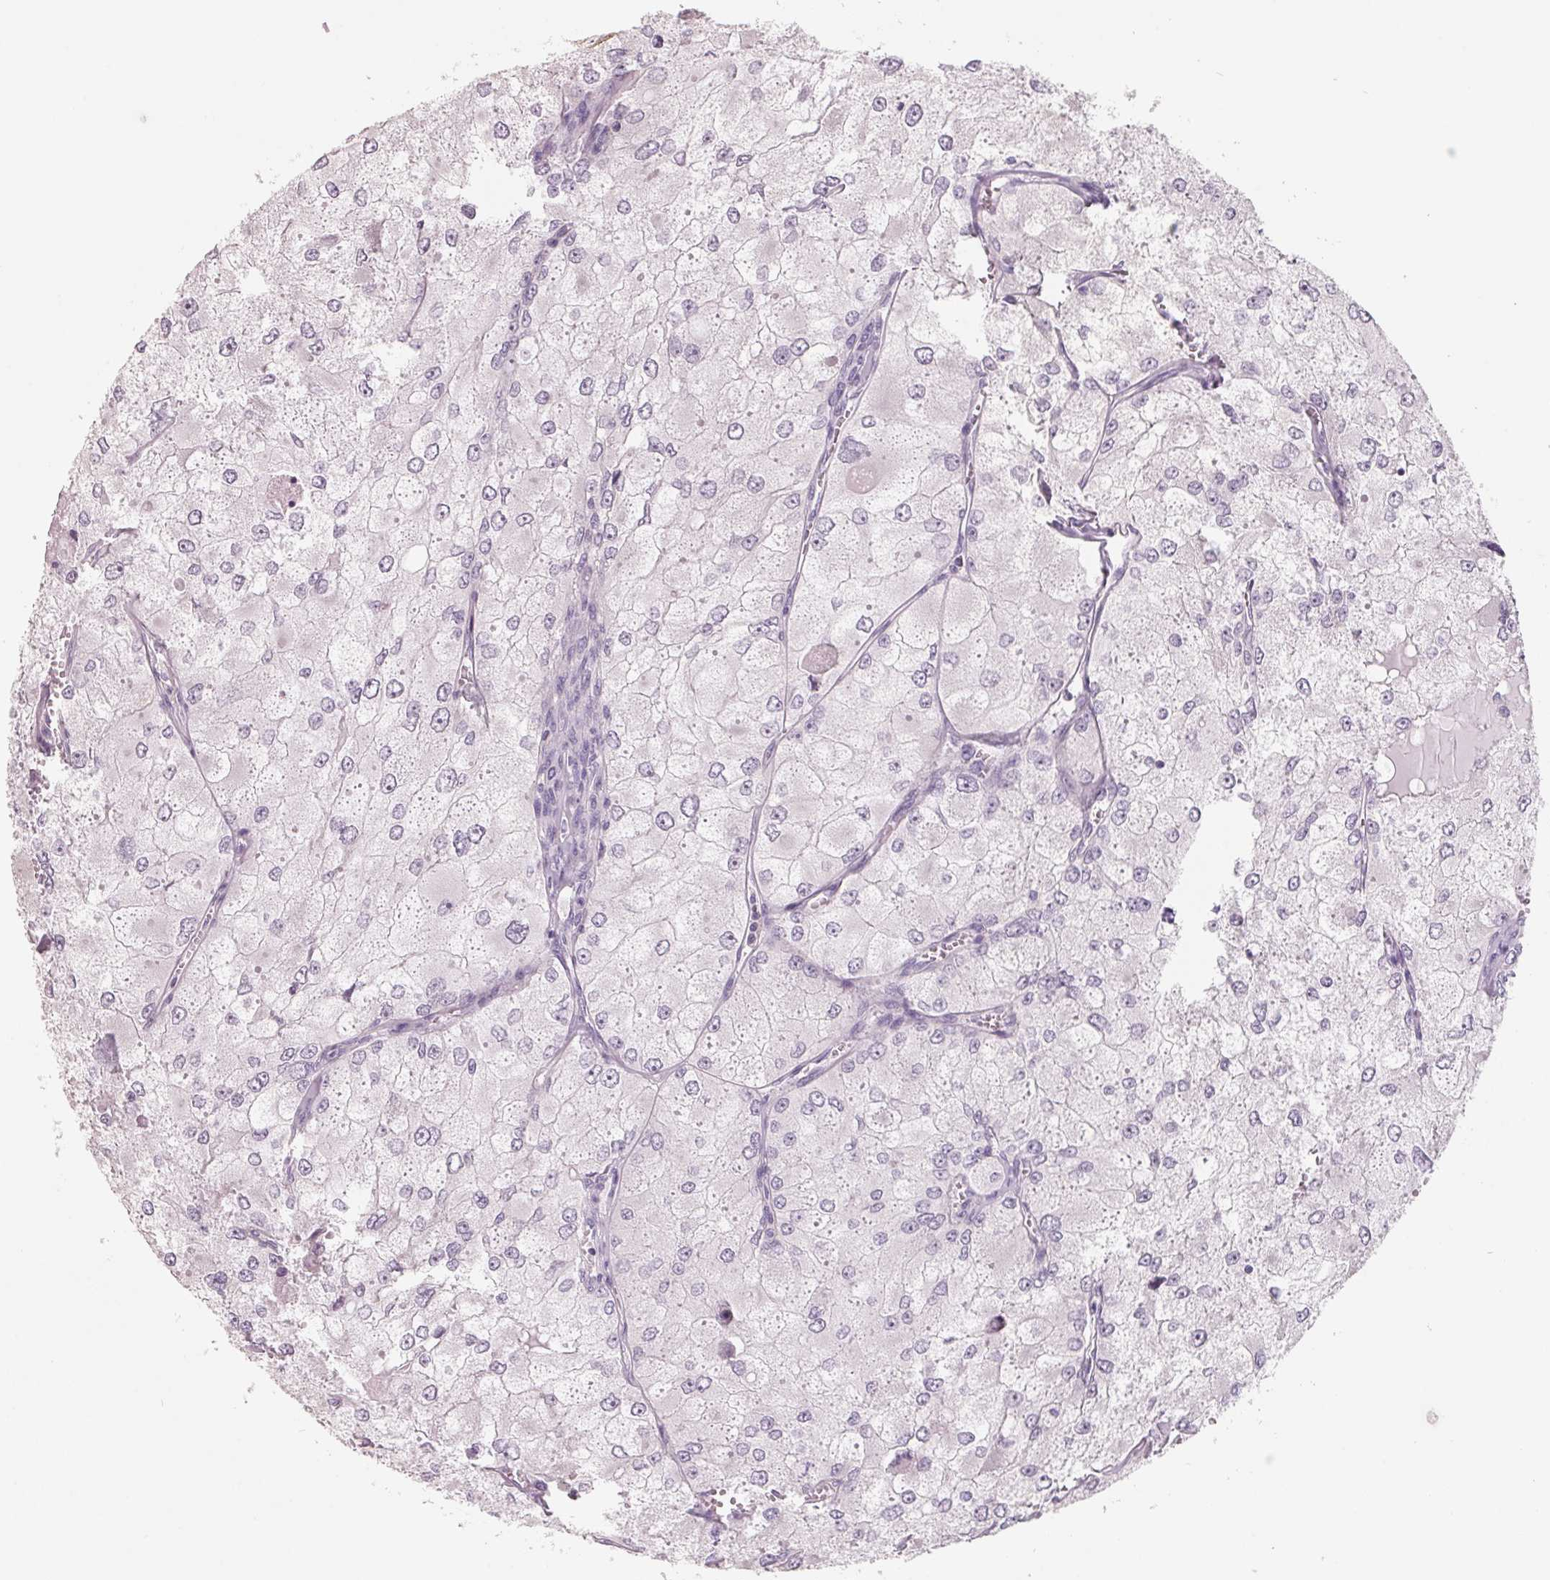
{"staining": {"intensity": "negative", "quantity": "none", "location": "none"}, "tissue": "renal cancer", "cell_type": "Tumor cells", "image_type": "cancer", "snomed": [{"axis": "morphology", "description": "Adenocarcinoma, NOS"}, {"axis": "topography", "description": "Kidney"}], "caption": "Tumor cells are negative for protein expression in human renal cancer (adenocarcinoma). Brightfield microscopy of immunohistochemistry (IHC) stained with DAB (brown) and hematoxylin (blue), captured at high magnification.", "gene": "FTCD", "patient": {"sex": "female", "age": 70}}